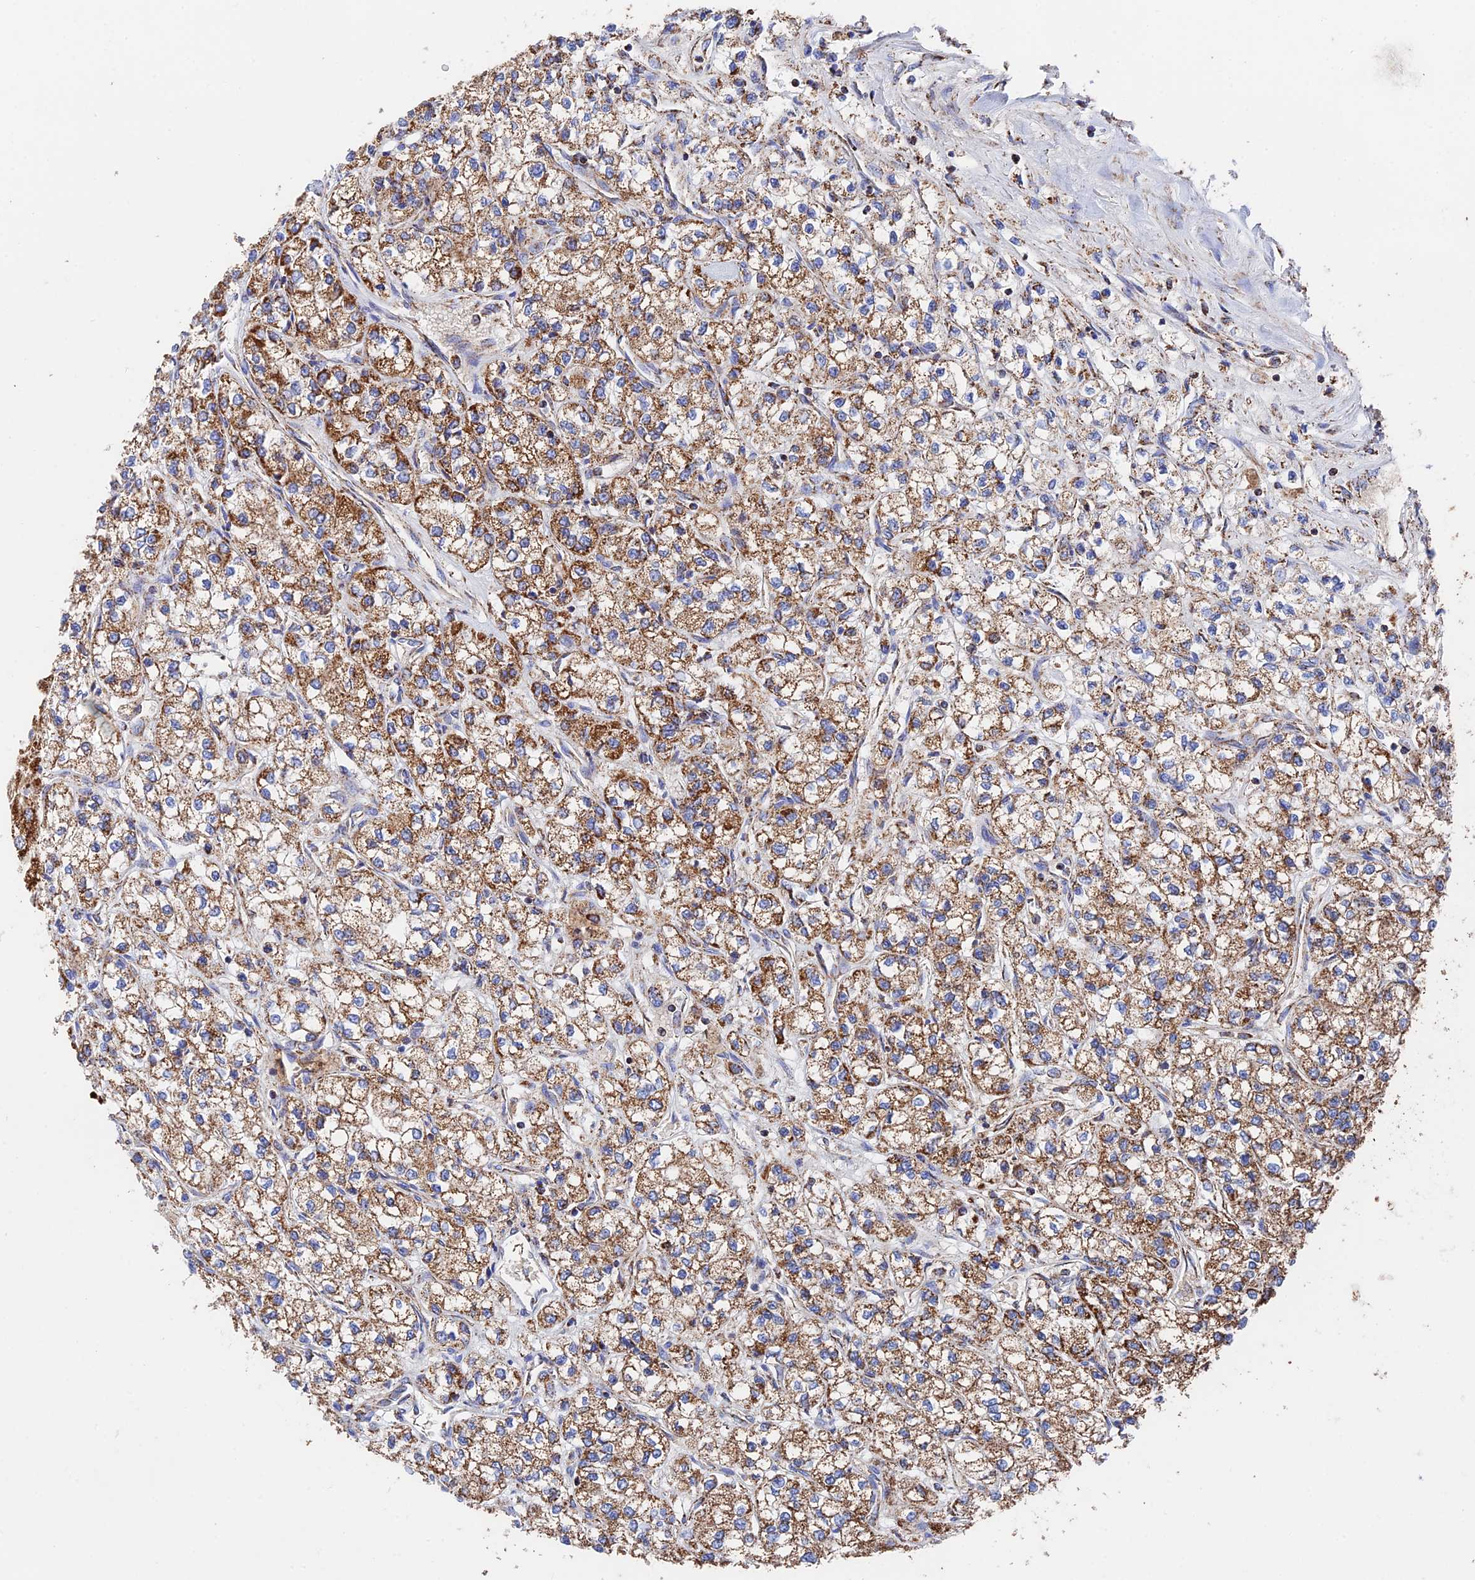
{"staining": {"intensity": "moderate", "quantity": ">75%", "location": "cytoplasmic/membranous"}, "tissue": "renal cancer", "cell_type": "Tumor cells", "image_type": "cancer", "snomed": [{"axis": "morphology", "description": "Adenocarcinoma, NOS"}, {"axis": "topography", "description": "Kidney"}], "caption": "DAB (3,3'-diaminobenzidine) immunohistochemical staining of renal cancer (adenocarcinoma) displays moderate cytoplasmic/membranous protein positivity in about >75% of tumor cells.", "gene": "HAUS8", "patient": {"sex": "male", "age": 80}}